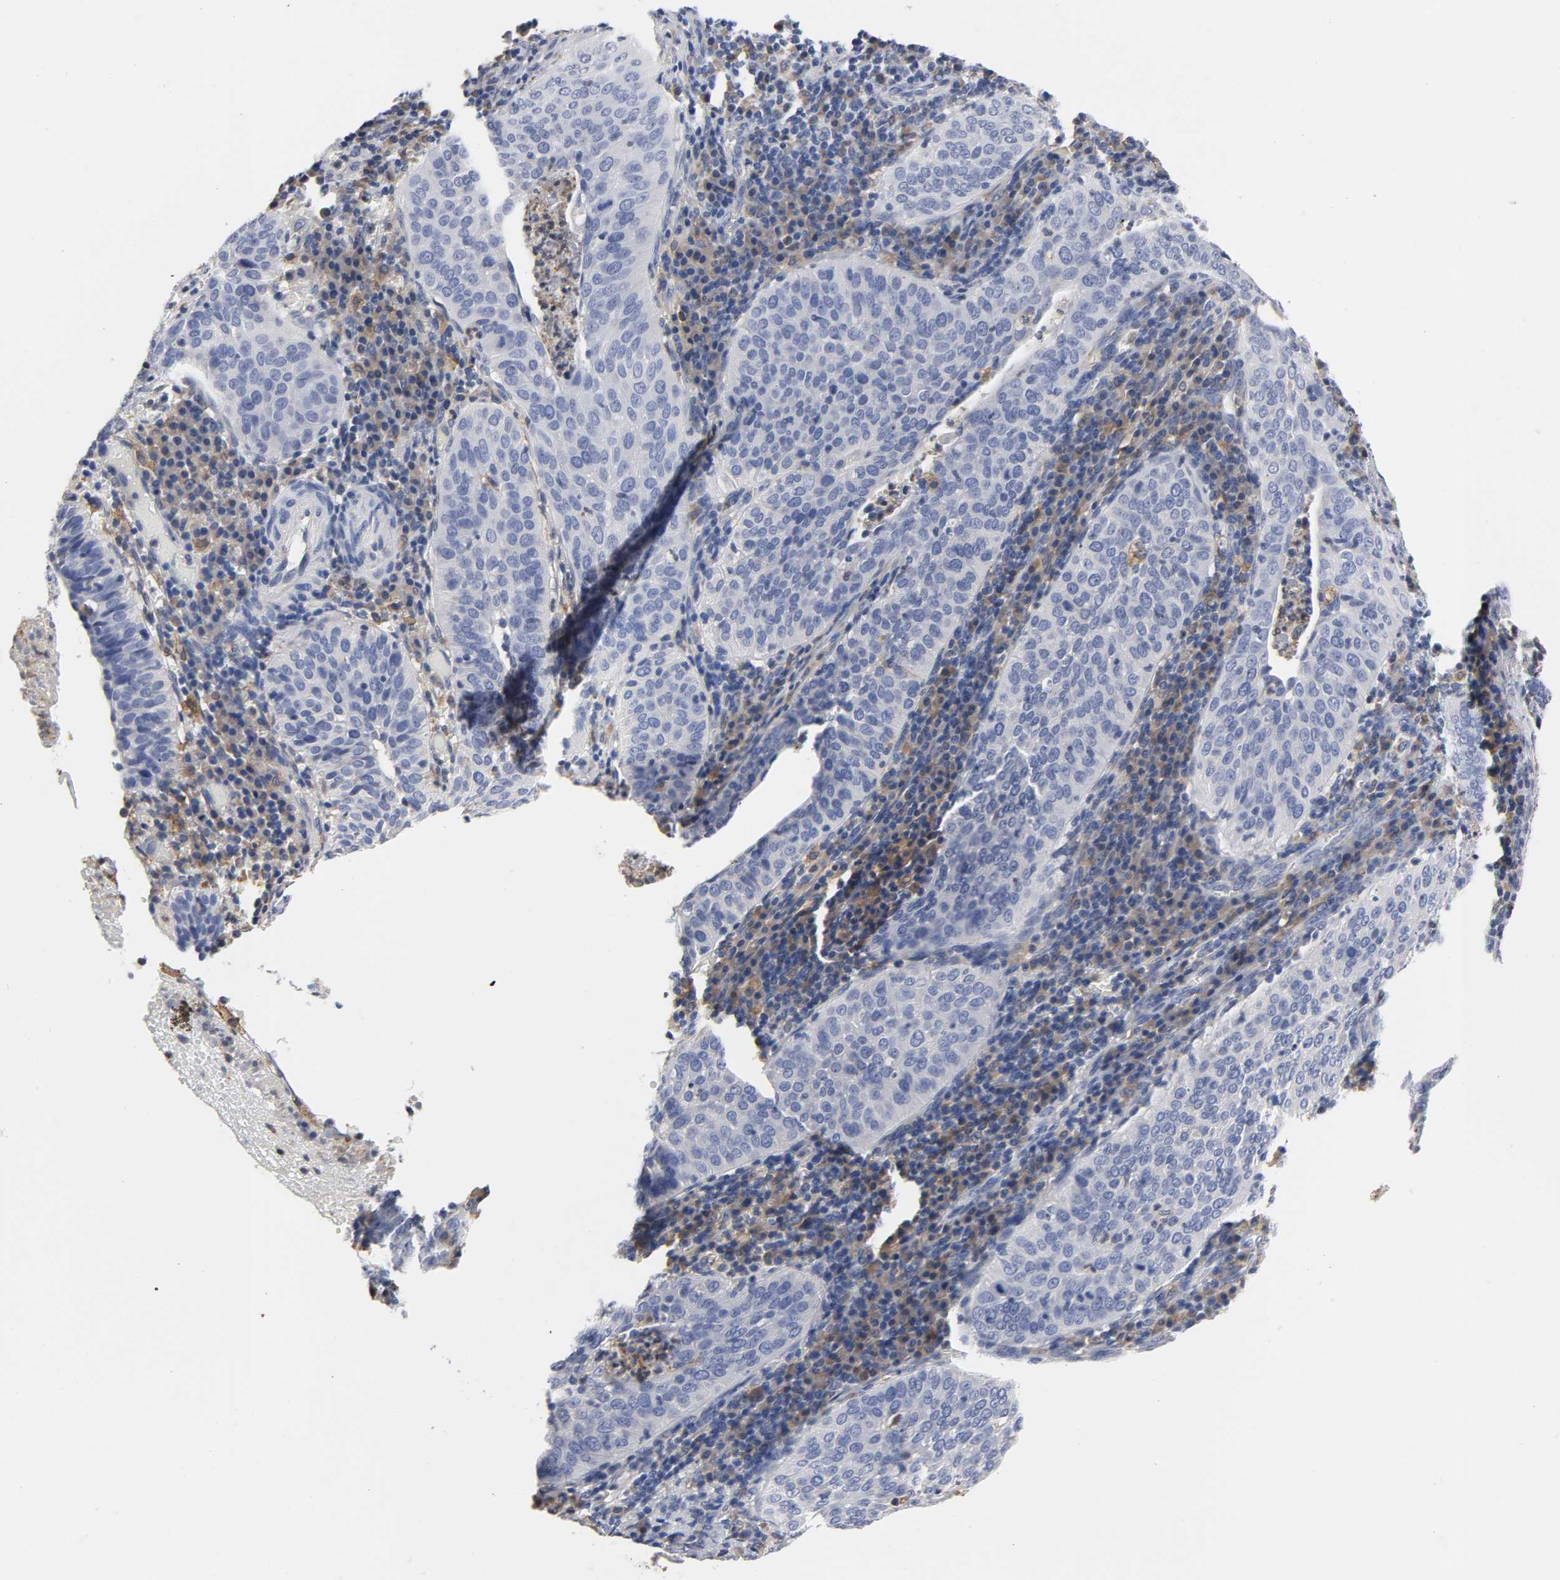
{"staining": {"intensity": "negative", "quantity": "none", "location": "none"}, "tissue": "cervical cancer", "cell_type": "Tumor cells", "image_type": "cancer", "snomed": [{"axis": "morphology", "description": "Squamous cell carcinoma, NOS"}, {"axis": "topography", "description": "Cervix"}], "caption": "This histopathology image is of cervical cancer (squamous cell carcinoma) stained with immunohistochemistry (IHC) to label a protein in brown with the nuclei are counter-stained blue. There is no staining in tumor cells.", "gene": "HCK", "patient": {"sex": "female", "age": 39}}